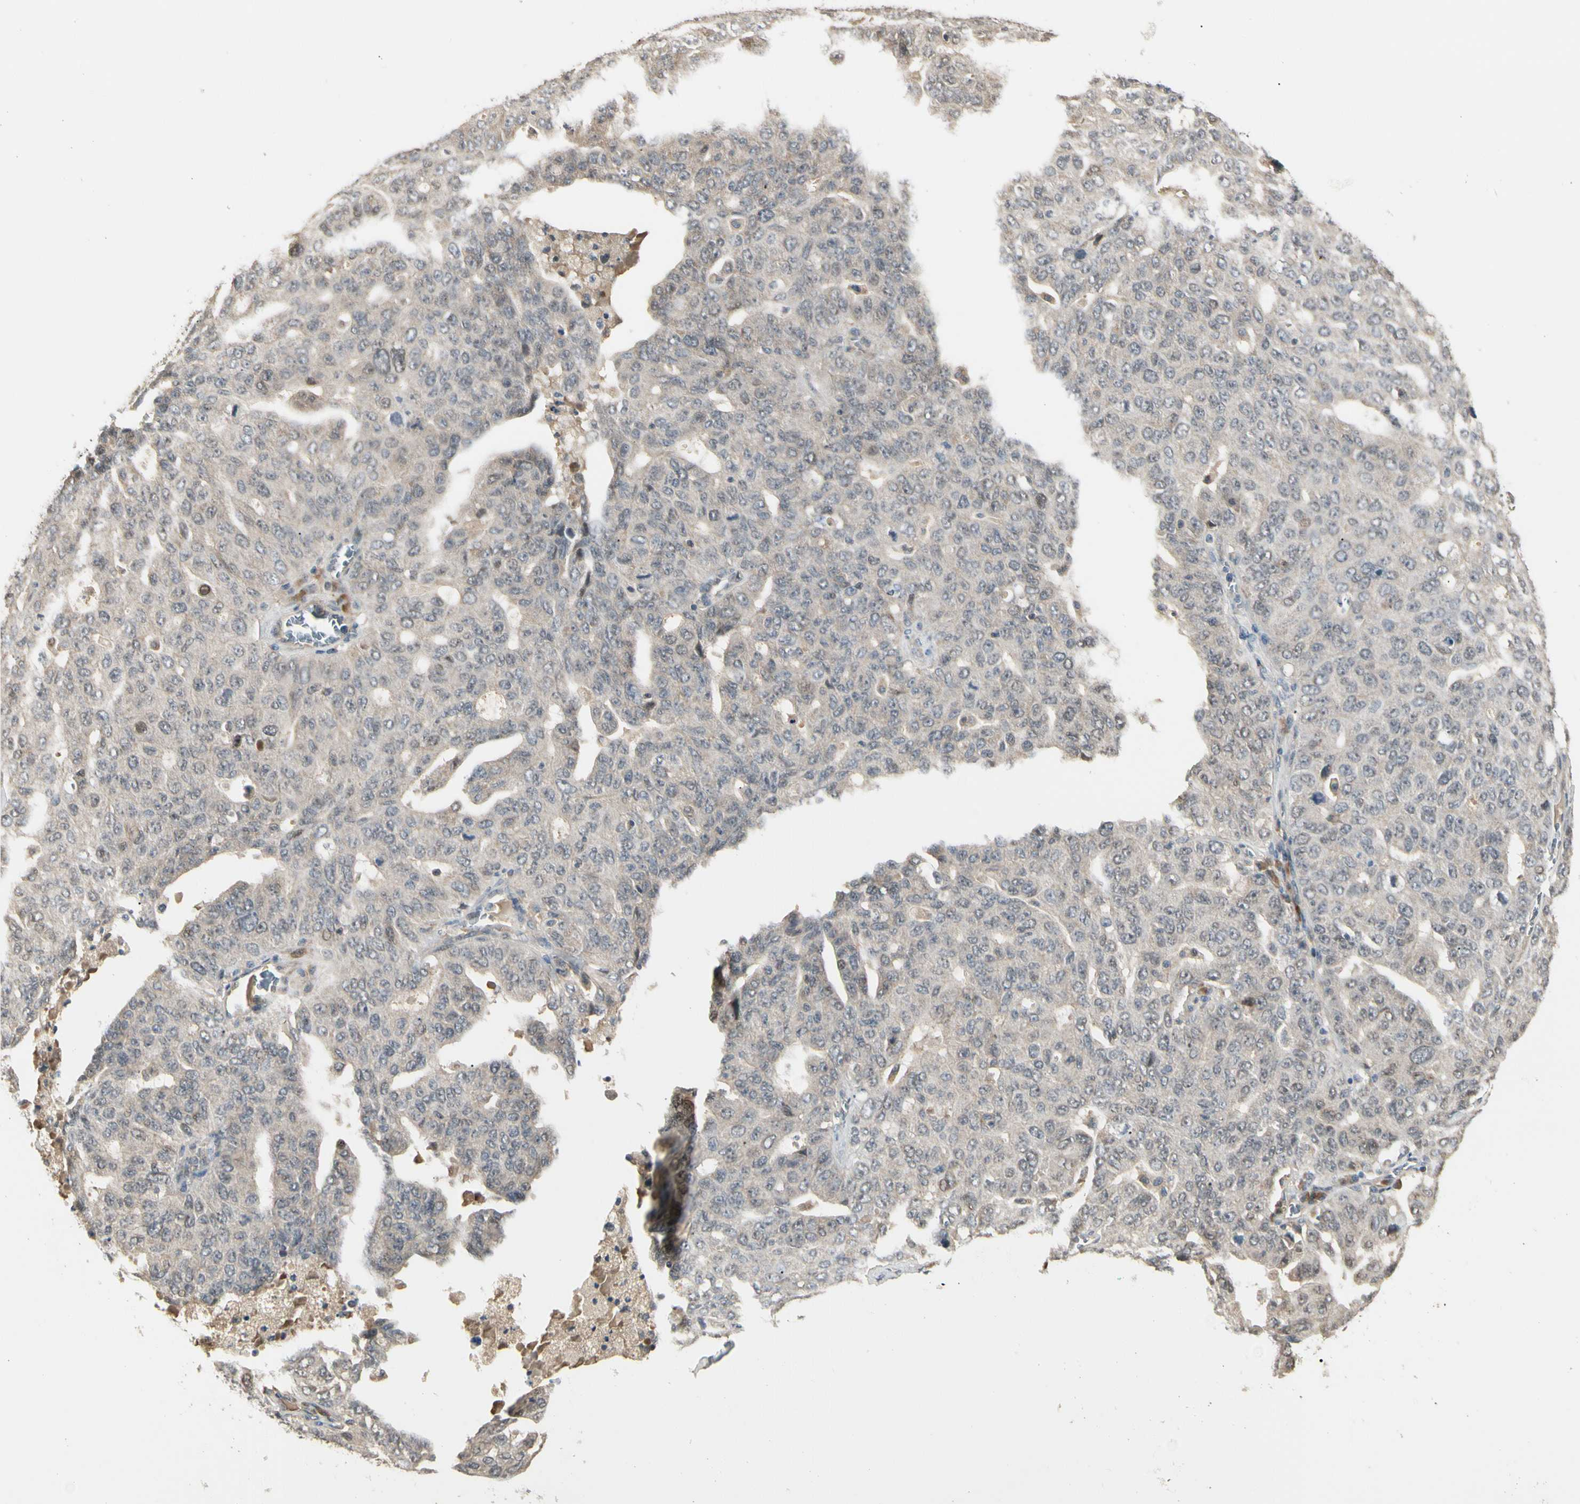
{"staining": {"intensity": "weak", "quantity": "25%-75%", "location": "cytoplasmic/membranous"}, "tissue": "ovarian cancer", "cell_type": "Tumor cells", "image_type": "cancer", "snomed": [{"axis": "morphology", "description": "Carcinoma, endometroid"}, {"axis": "topography", "description": "Ovary"}], "caption": "Immunohistochemistry histopathology image of ovarian cancer (endometroid carcinoma) stained for a protein (brown), which reveals low levels of weak cytoplasmic/membranous expression in about 25%-75% of tumor cells.", "gene": "ATG4C", "patient": {"sex": "female", "age": 62}}